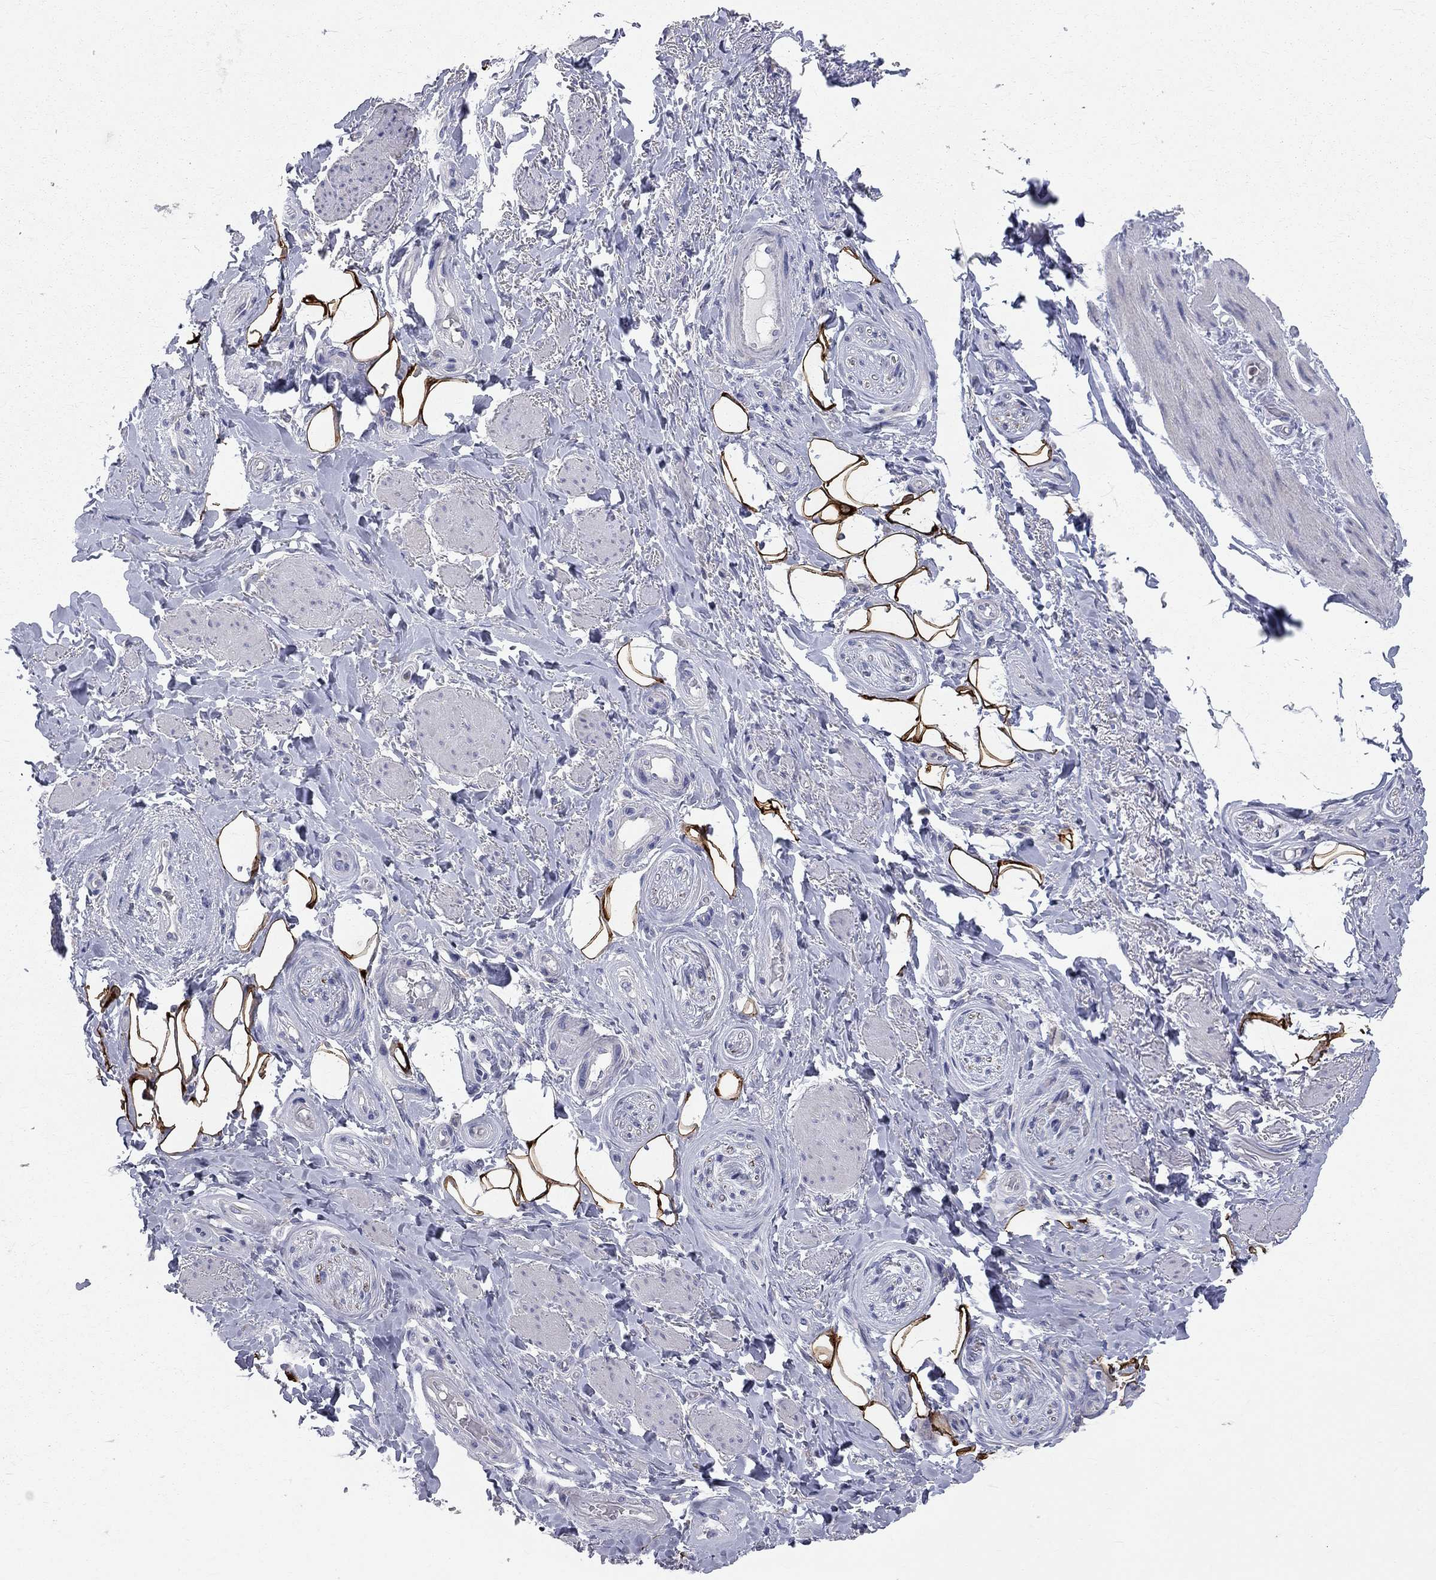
{"staining": {"intensity": "strong", "quantity": ">75%", "location": "cytoplasmic/membranous"}, "tissue": "adipose tissue", "cell_type": "Adipocytes", "image_type": "normal", "snomed": [{"axis": "morphology", "description": "Normal tissue, NOS"}, {"axis": "topography", "description": "Skeletal muscle"}, {"axis": "topography", "description": "Anal"}, {"axis": "topography", "description": "Peripheral nerve tissue"}], "caption": "Adipocytes show strong cytoplasmic/membranous expression in about >75% of cells in unremarkable adipose tissue.", "gene": "ACSL1", "patient": {"sex": "male", "age": 53}}